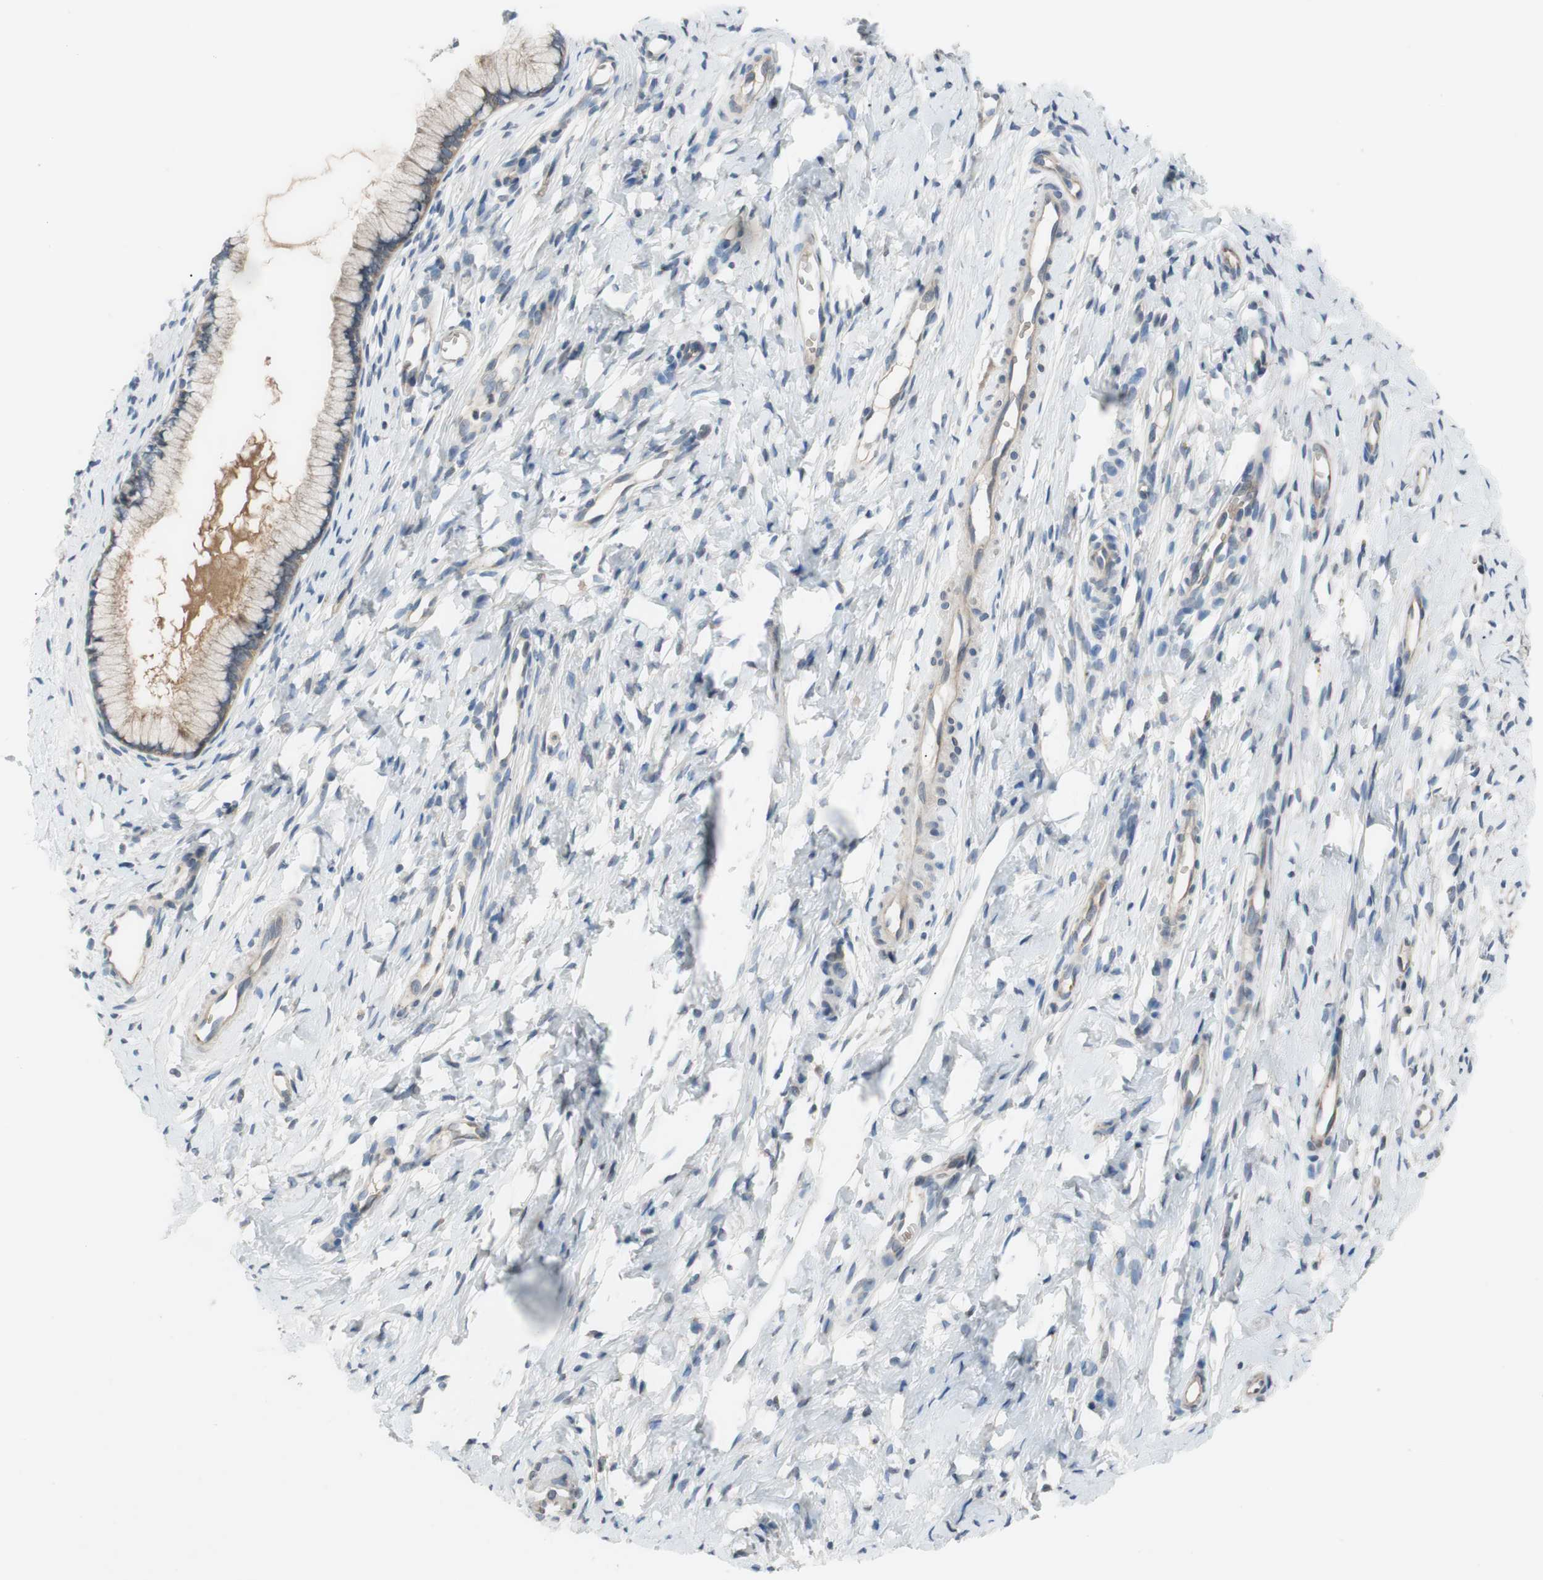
{"staining": {"intensity": "weak", "quantity": "25%-75%", "location": "cytoplasmic/membranous"}, "tissue": "cervix", "cell_type": "Glandular cells", "image_type": "normal", "snomed": [{"axis": "morphology", "description": "Normal tissue, NOS"}, {"axis": "topography", "description": "Cervix"}], "caption": "IHC of unremarkable cervix exhibits low levels of weak cytoplasmic/membranous staining in approximately 25%-75% of glandular cells. (IHC, brightfield microscopy, high magnification).", "gene": "ADD2", "patient": {"sex": "female", "age": 65}}